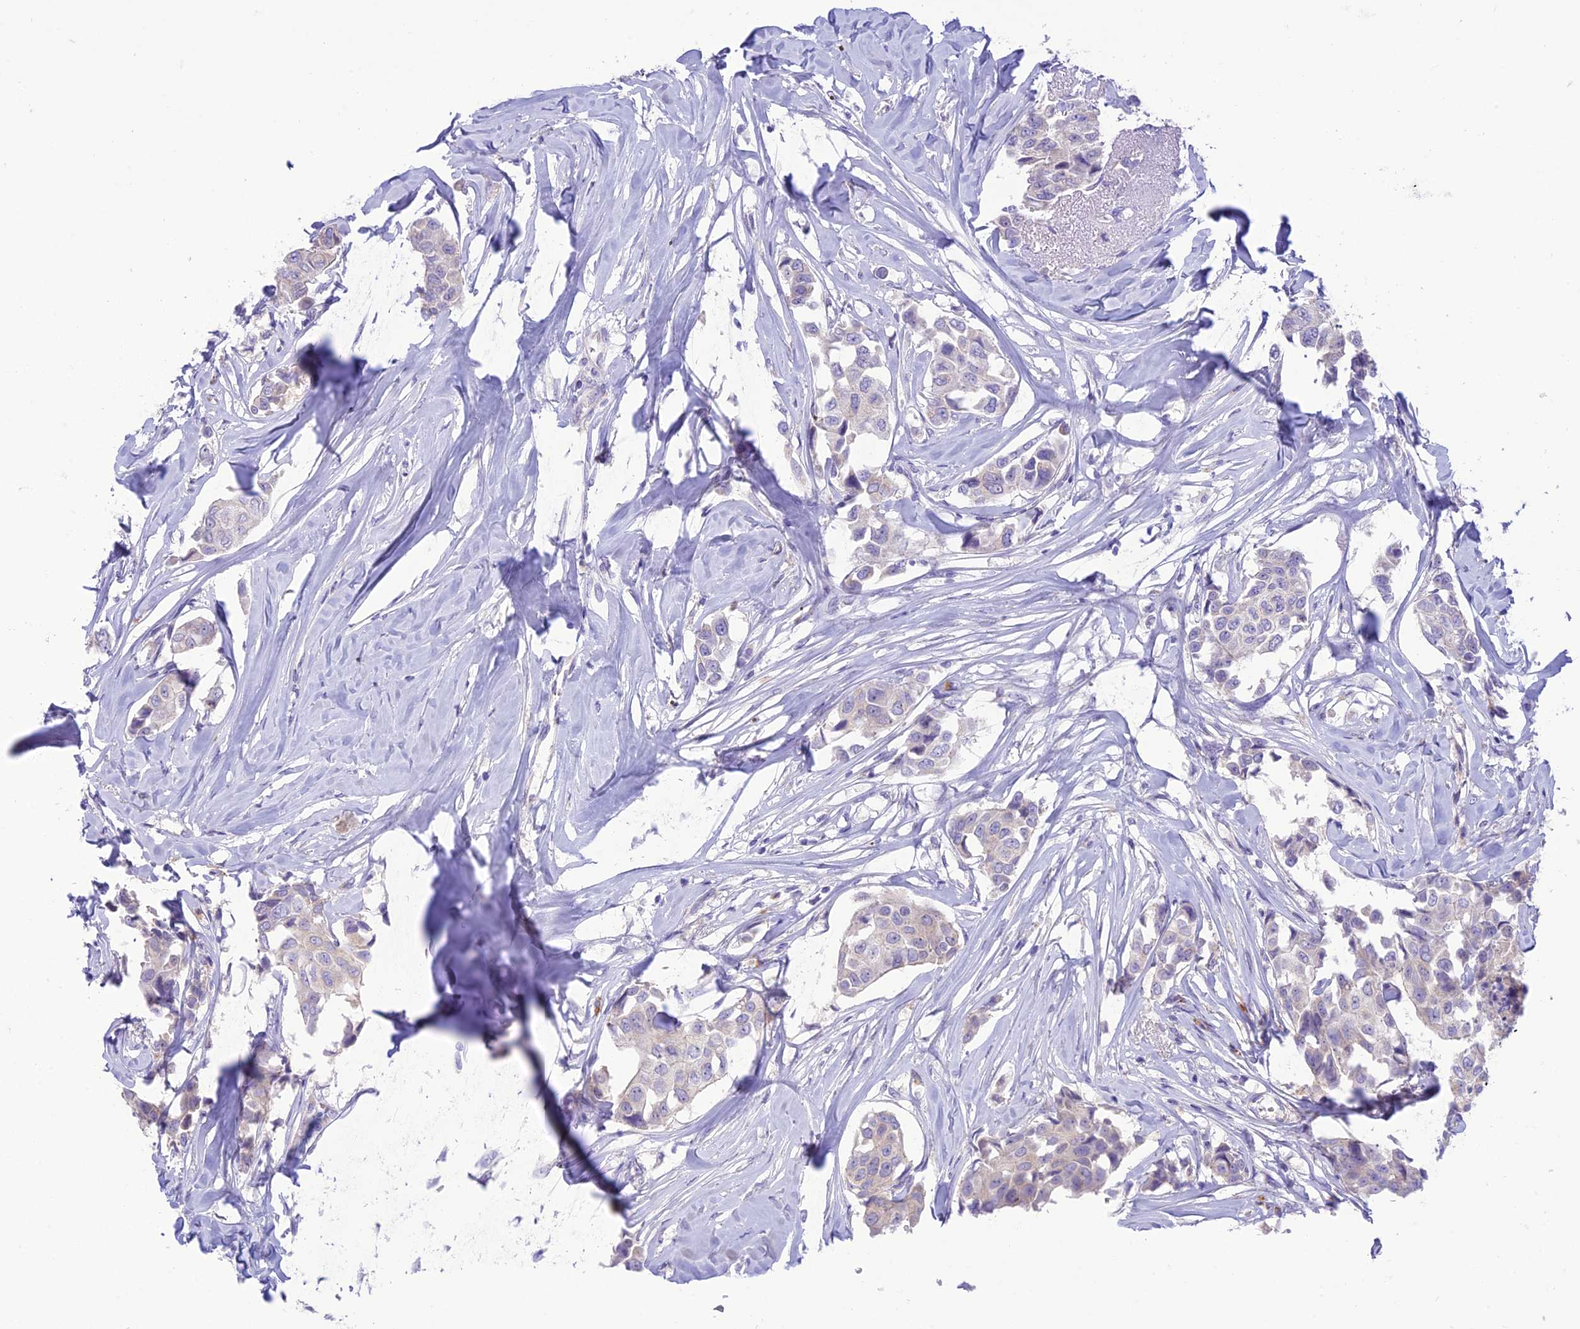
{"staining": {"intensity": "negative", "quantity": "none", "location": "none"}, "tissue": "breast cancer", "cell_type": "Tumor cells", "image_type": "cancer", "snomed": [{"axis": "morphology", "description": "Duct carcinoma"}, {"axis": "topography", "description": "Breast"}], "caption": "Breast infiltrating ductal carcinoma stained for a protein using IHC exhibits no expression tumor cells.", "gene": "DHDH", "patient": {"sex": "female", "age": 80}}